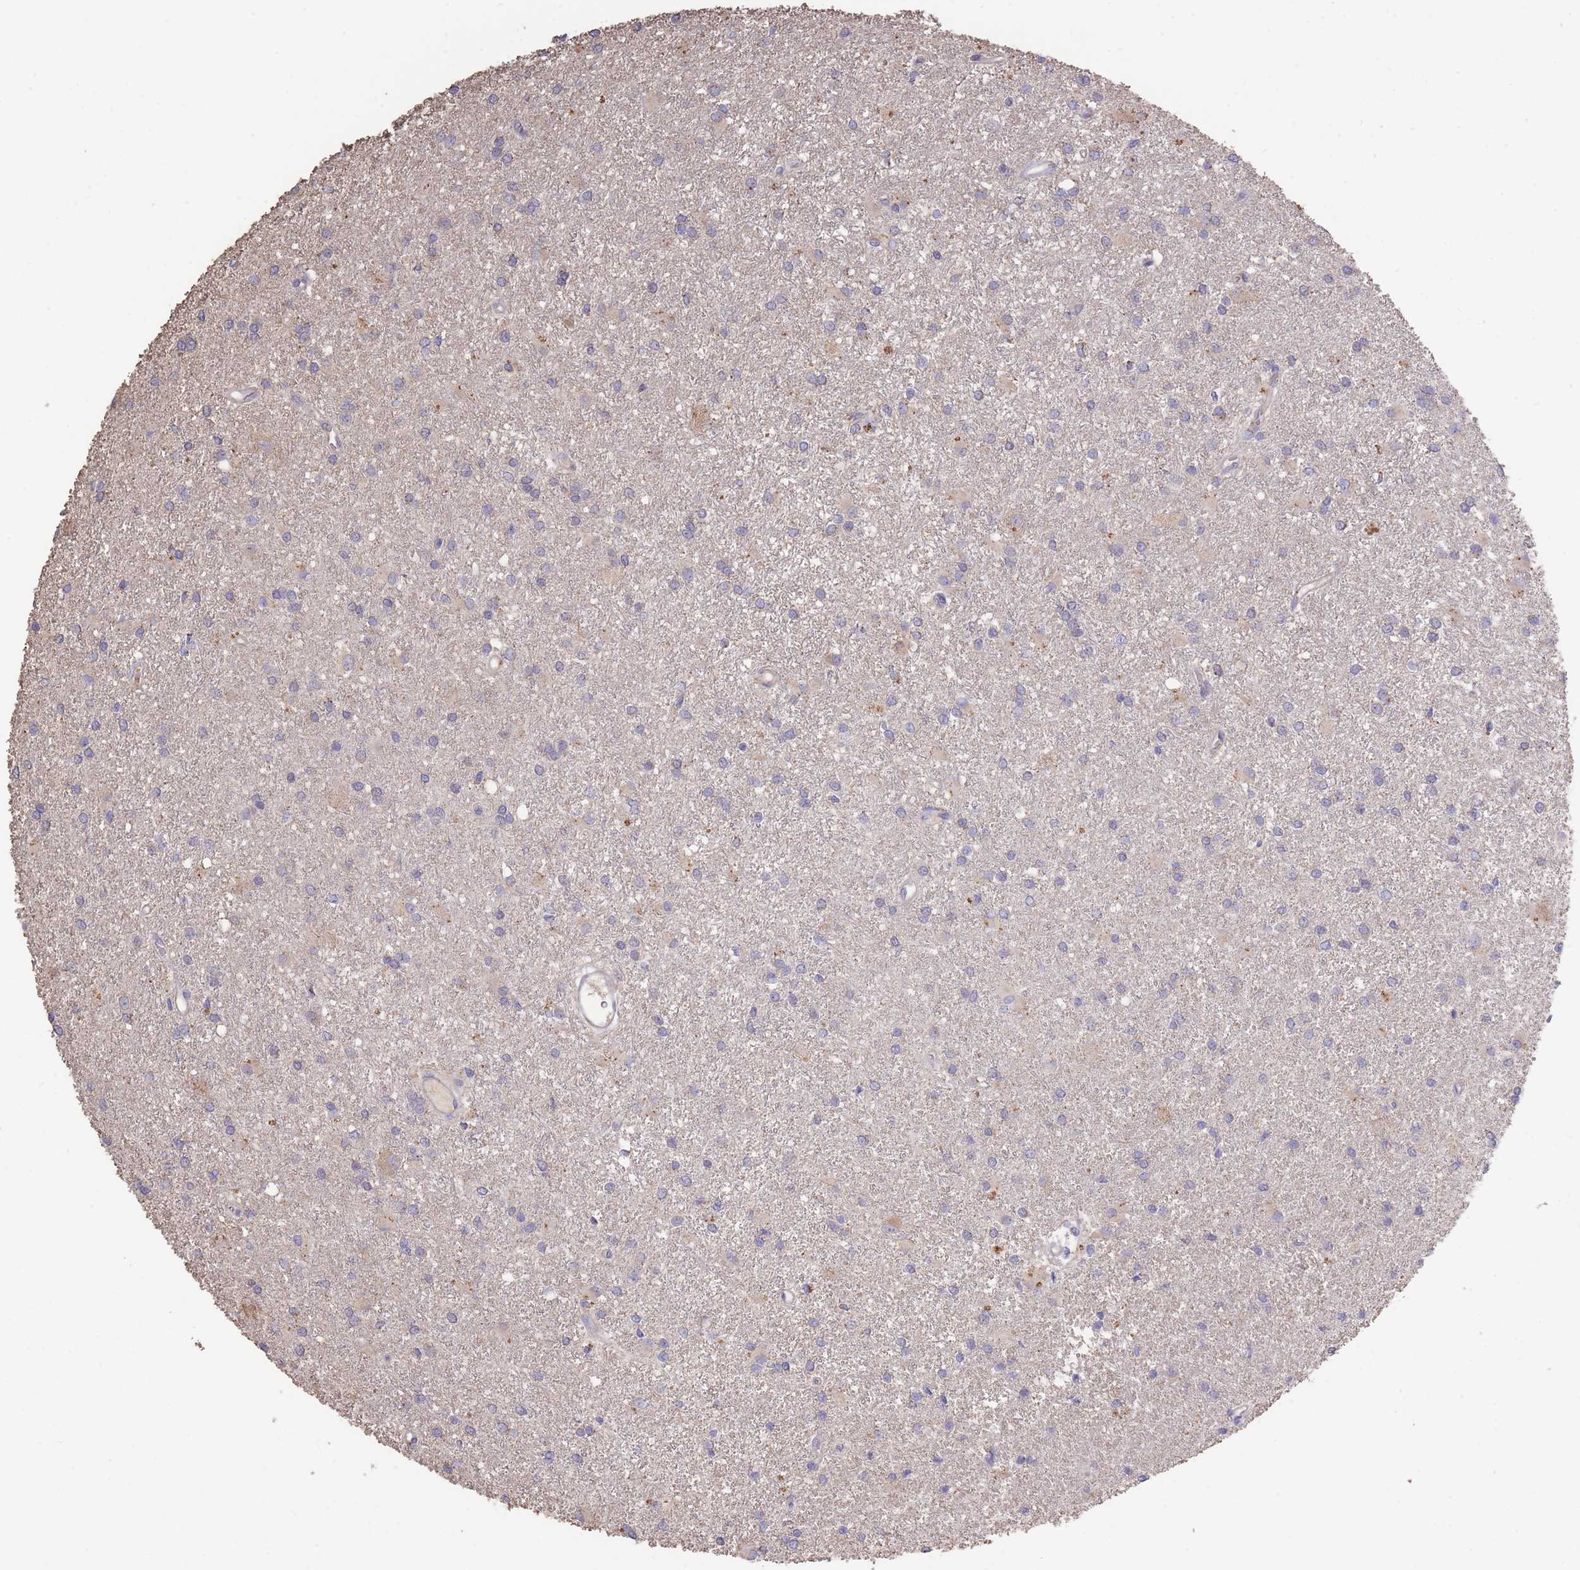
{"staining": {"intensity": "negative", "quantity": "none", "location": "none"}, "tissue": "glioma", "cell_type": "Tumor cells", "image_type": "cancer", "snomed": [{"axis": "morphology", "description": "Glioma, malignant, High grade"}, {"axis": "topography", "description": "Brain"}], "caption": "Tumor cells show no significant positivity in malignant glioma (high-grade).", "gene": "CENPM", "patient": {"sex": "female", "age": 50}}